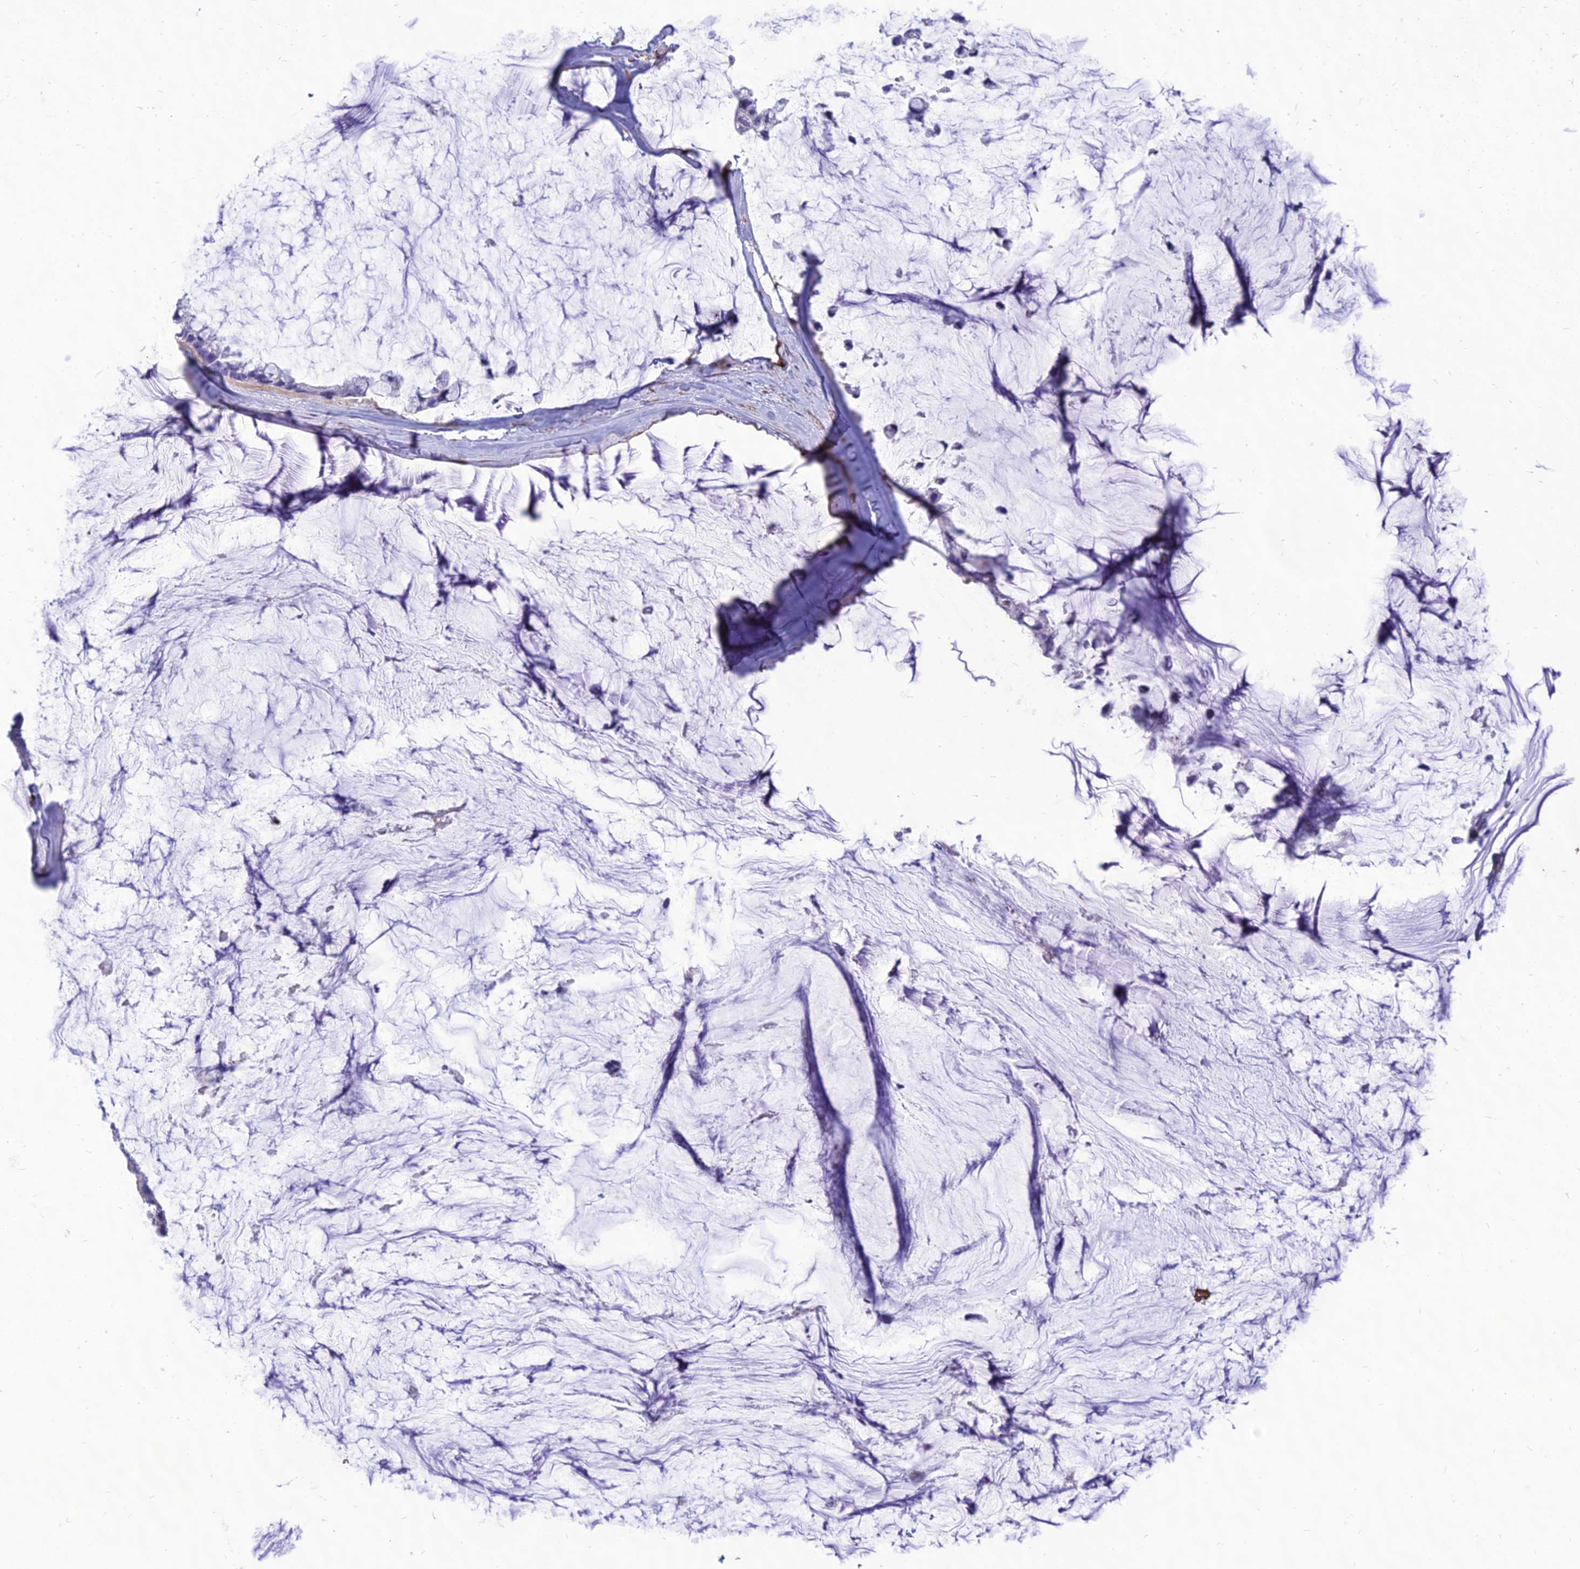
{"staining": {"intensity": "negative", "quantity": "none", "location": "none"}, "tissue": "ovarian cancer", "cell_type": "Tumor cells", "image_type": "cancer", "snomed": [{"axis": "morphology", "description": "Cystadenocarcinoma, mucinous, NOS"}, {"axis": "topography", "description": "Ovary"}], "caption": "Ovarian cancer (mucinous cystadenocarcinoma) stained for a protein using immunohistochemistry exhibits no staining tumor cells.", "gene": "PSMD11", "patient": {"sex": "female", "age": 39}}